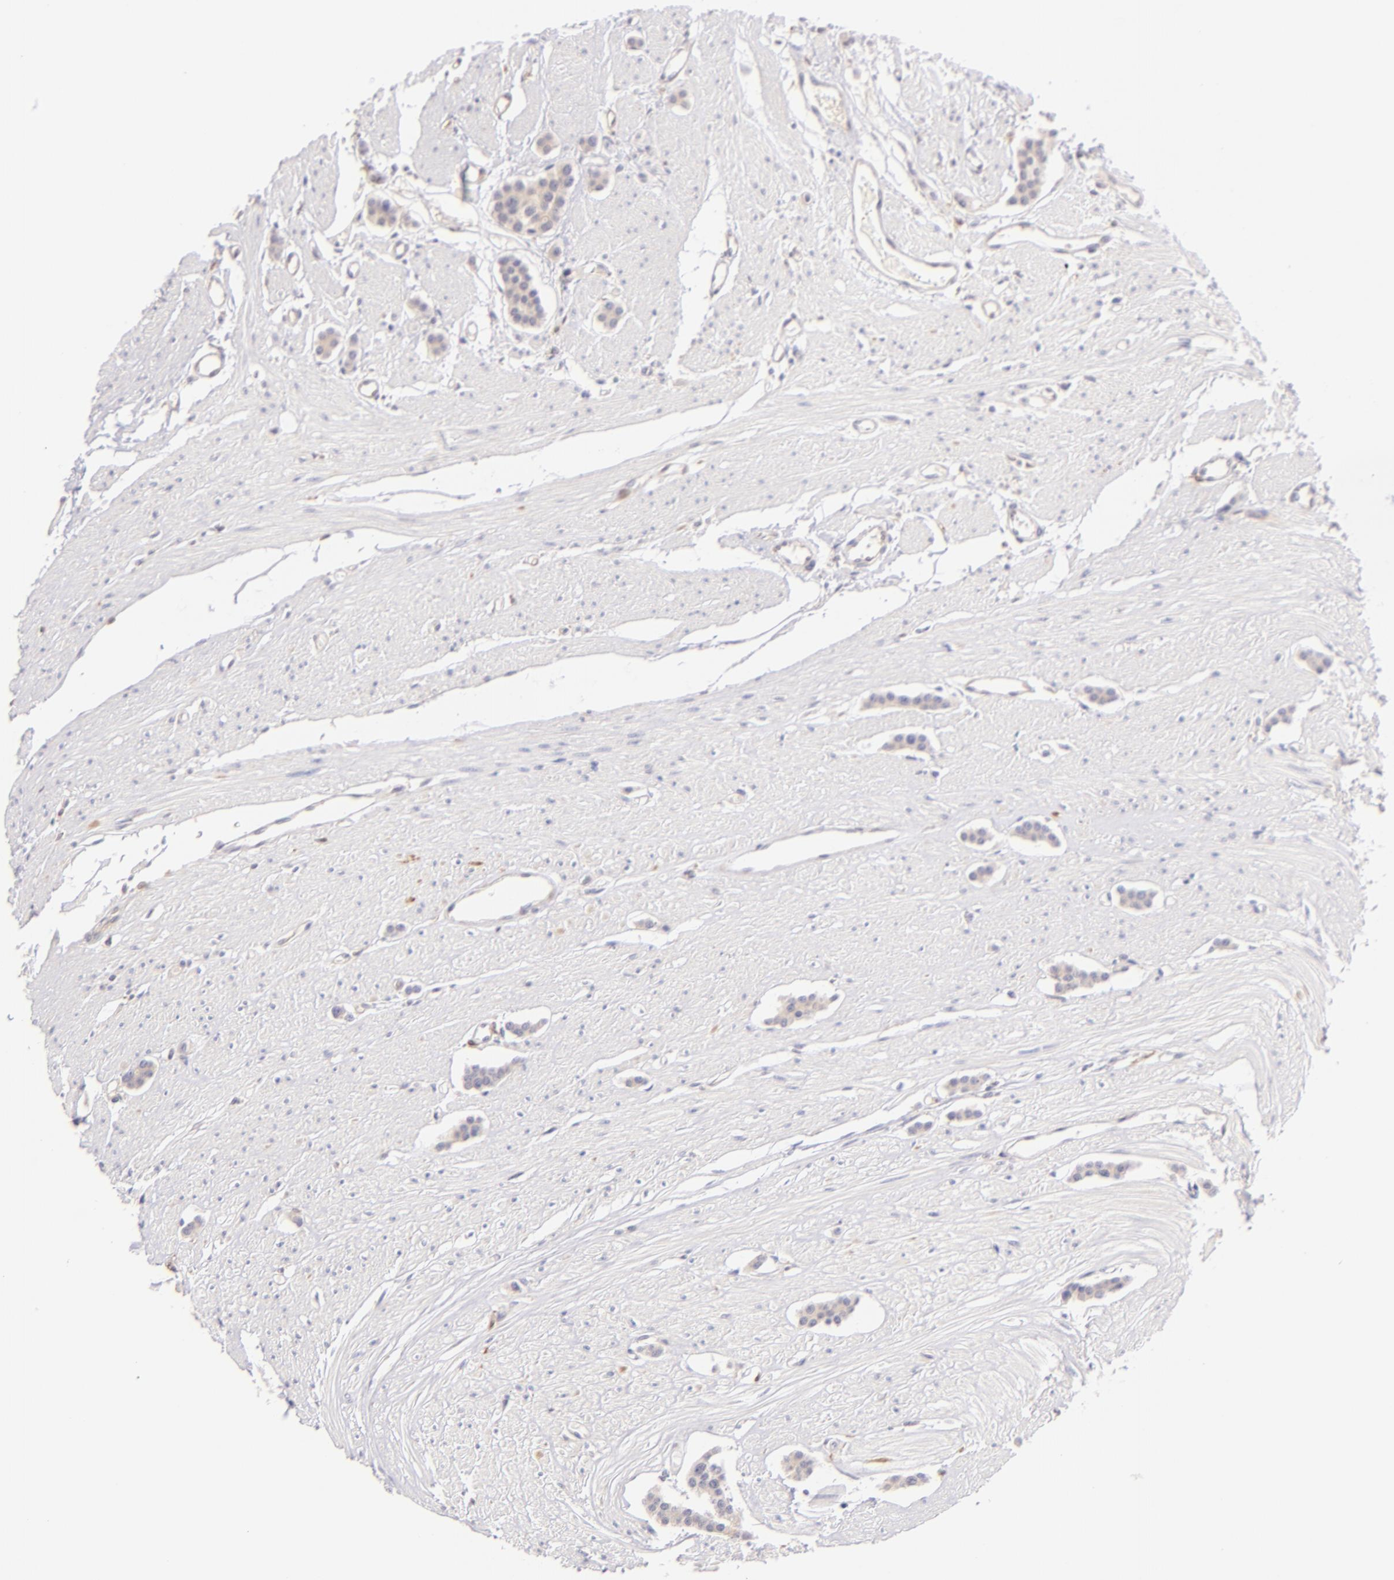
{"staining": {"intensity": "weak", "quantity": "25%-75%", "location": "cytoplasmic/membranous"}, "tissue": "carcinoid", "cell_type": "Tumor cells", "image_type": "cancer", "snomed": [{"axis": "morphology", "description": "Carcinoid, malignant, NOS"}, {"axis": "topography", "description": "Small intestine"}], "caption": "An IHC photomicrograph of tumor tissue is shown. Protein staining in brown highlights weak cytoplasmic/membranous positivity in carcinoid (malignant) within tumor cells.", "gene": "BTK", "patient": {"sex": "male", "age": 60}}